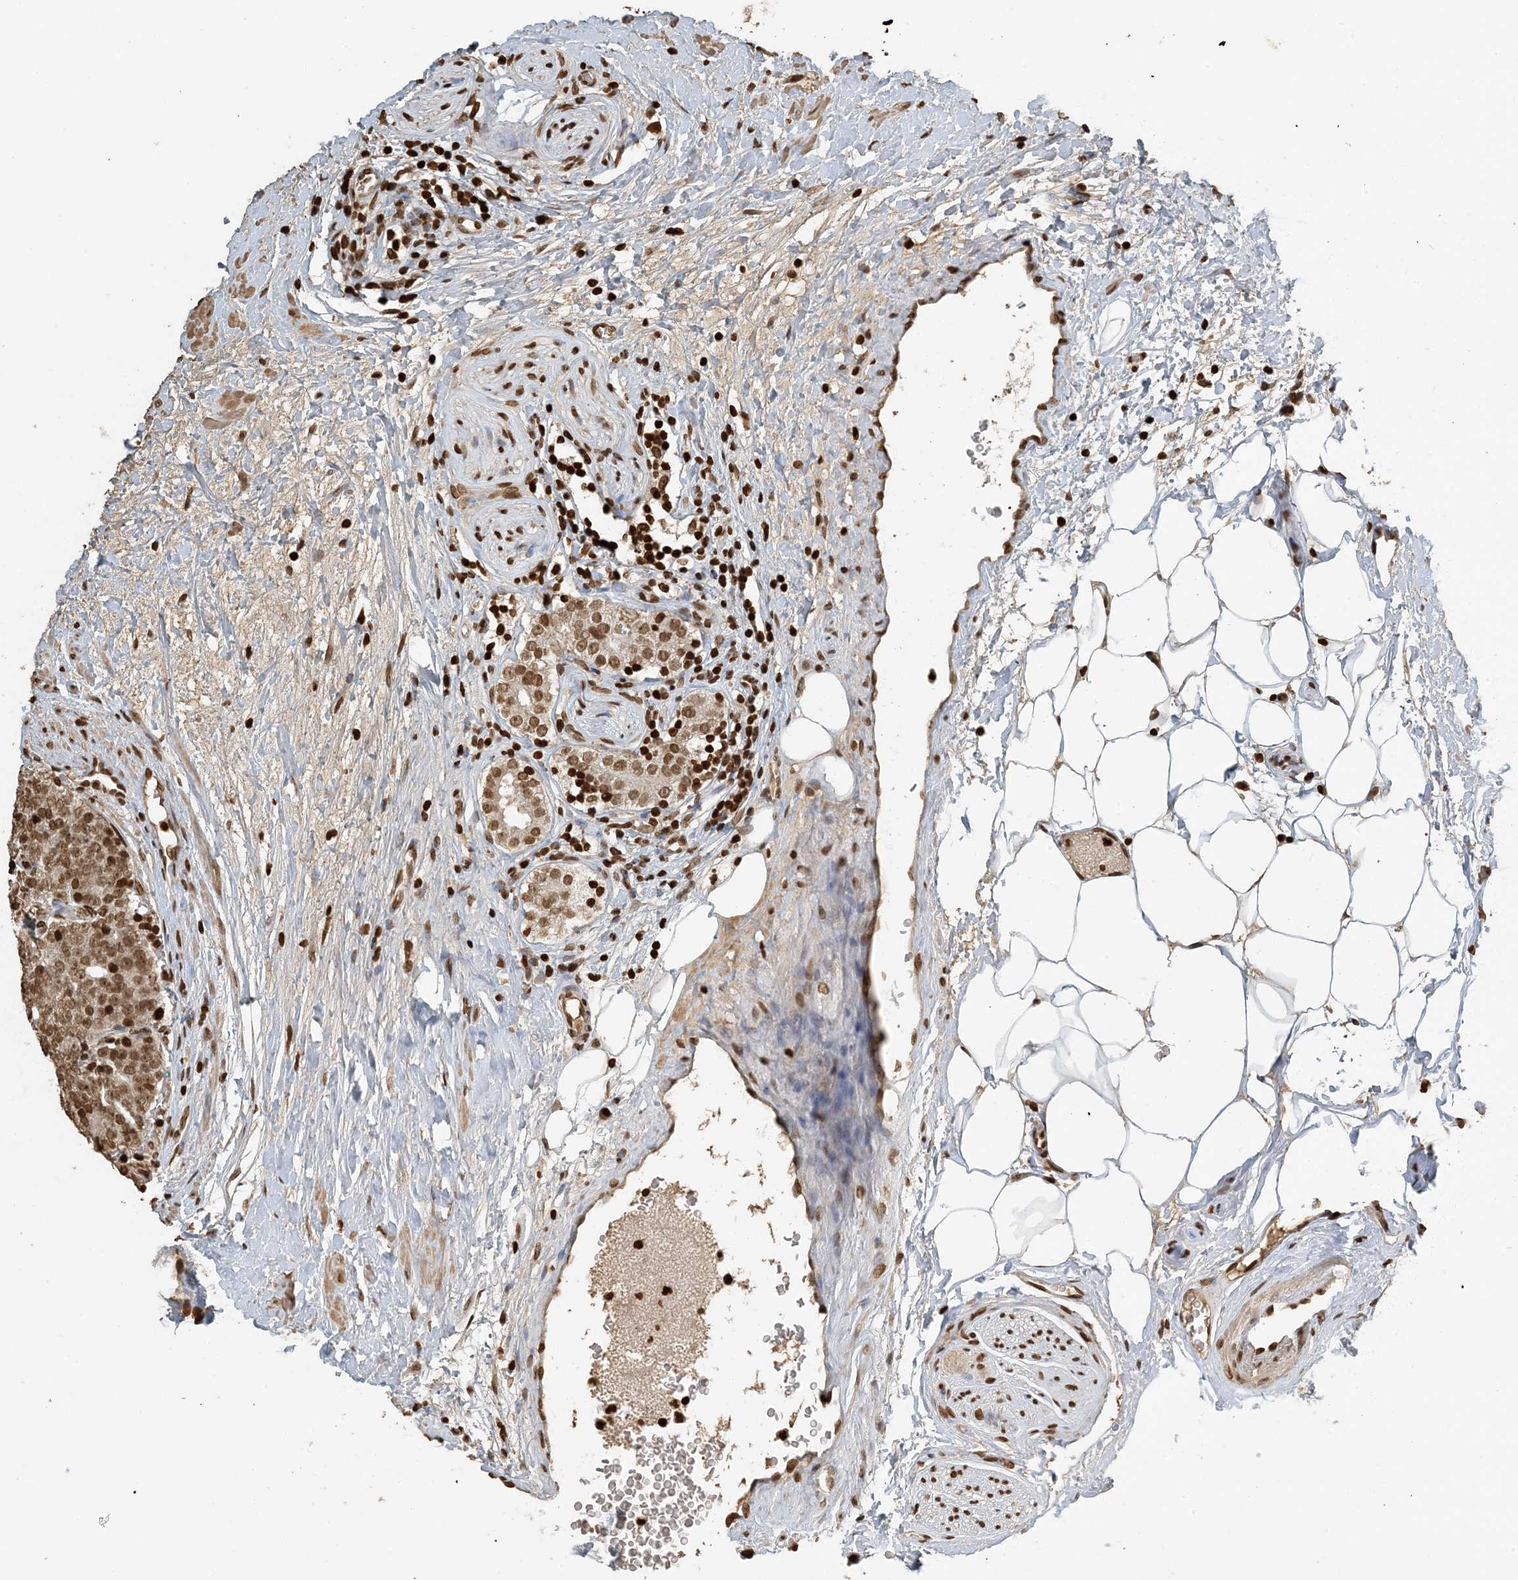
{"staining": {"intensity": "moderate", "quantity": ">75%", "location": "nuclear"}, "tissue": "prostate cancer", "cell_type": "Tumor cells", "image_type": "cancer", "snomed": [{"axis": "morphology", "description": "Adenocarcinoma, High grade"}, {"axis": "topography", "description": "Prostate"}], "caption": "Tumor cells exhibit medium levels of moderate nuclear expression in approximately >75% of cells in human adenocarcinoma (high-grade) (prostate).", "gene": "H3-3B", "patient": {"sex": "male", "age": 56}}